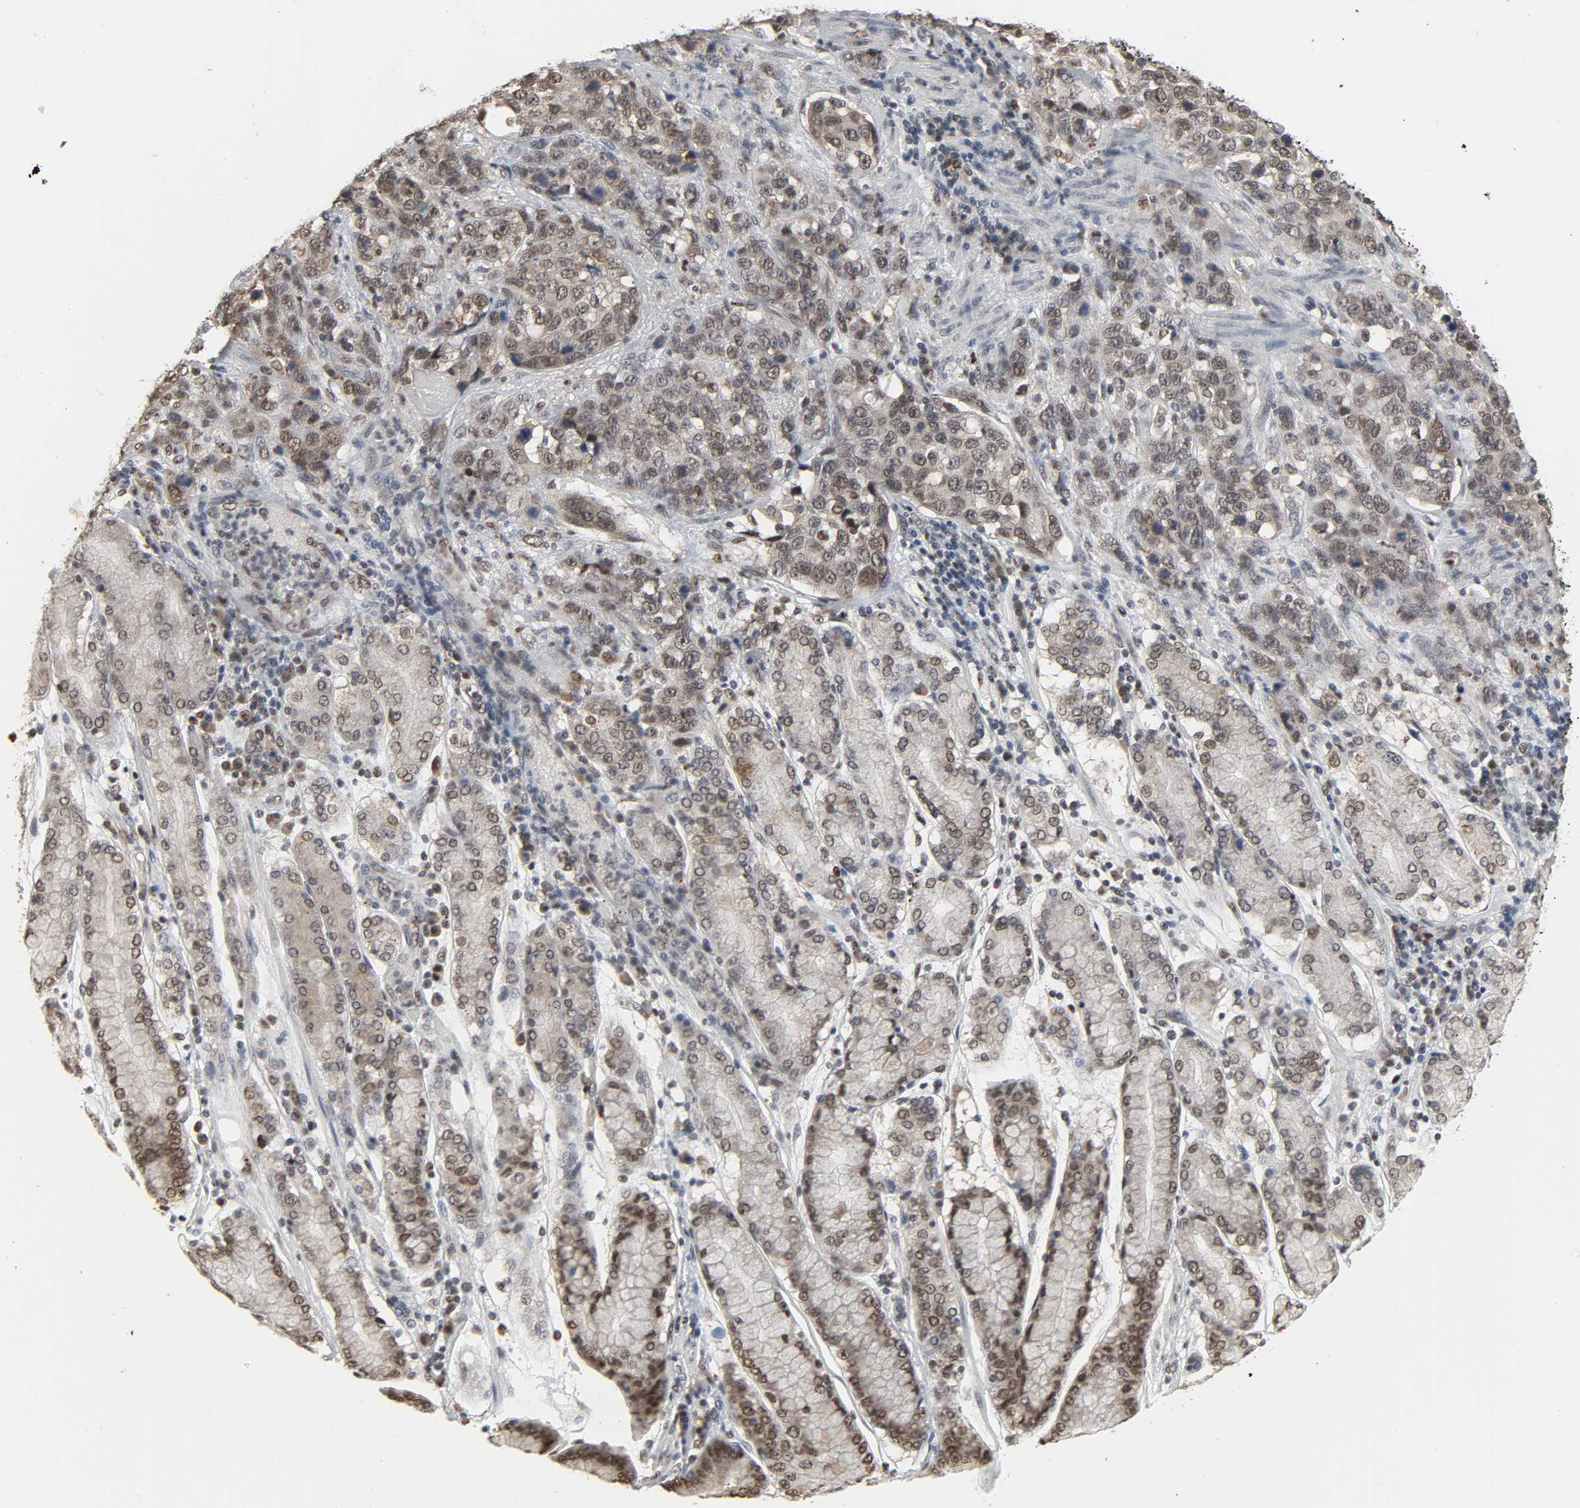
{"staining": {"intensity": "weak", "quantity": ">75%", "location": "nuclear"}, "tissue": "stomach cancer", "cell_type": "Tumor cells", "image_type": "cancer", "snomed": [{"axis": "morphology", "description": "Normal tissue, NOS"}, {"axis": "morphology", "description": "Adenocarcinoma, NOS"}, {"axis": "topography", "description": "Stomach"}], "caption": "IHC of human stomach cancer shows low levels of weak nuclear expression in approximately >75% of tumor cells.", "gene": "DAZAP1", "patient": {"sex": "male", "age": 48}}